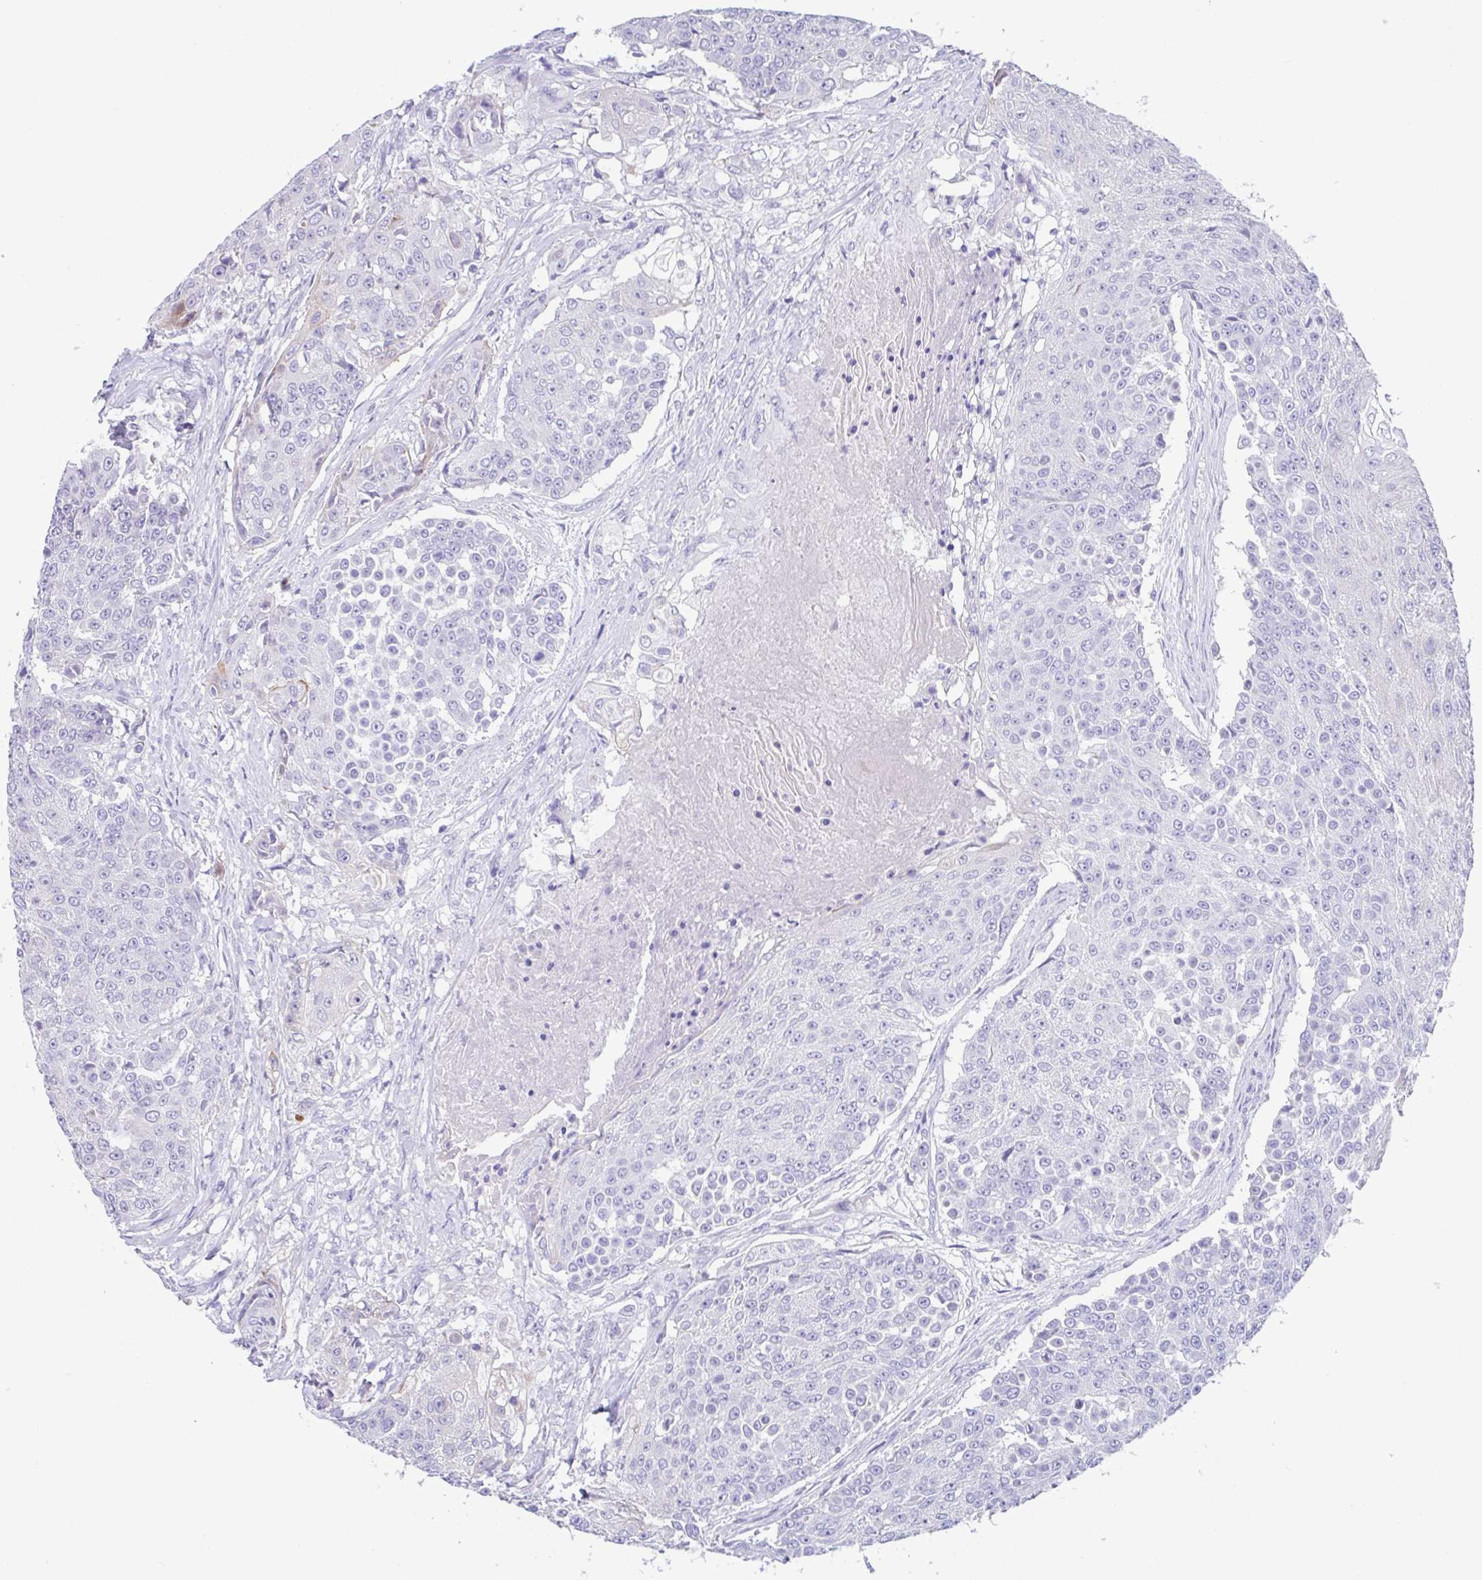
{"staining": {"intensity": "negative", "quantity": "none", "location": "none"}, "tissue": "urothelial cancer", "cell_type": "Tumor cells", "image_type": "cancer", "snomed": [{"axis": "morphology", "description": "Urothelial carcinoma, High grade"}, {"axis": "topography", "description": "Urinary bladder"}], "caption": "Histopathology image shows no protein expression in tumor cells of urothelial cancer tissue.", "gene": "FBXL20", "patient": {"sex": "female", "age": 63}}